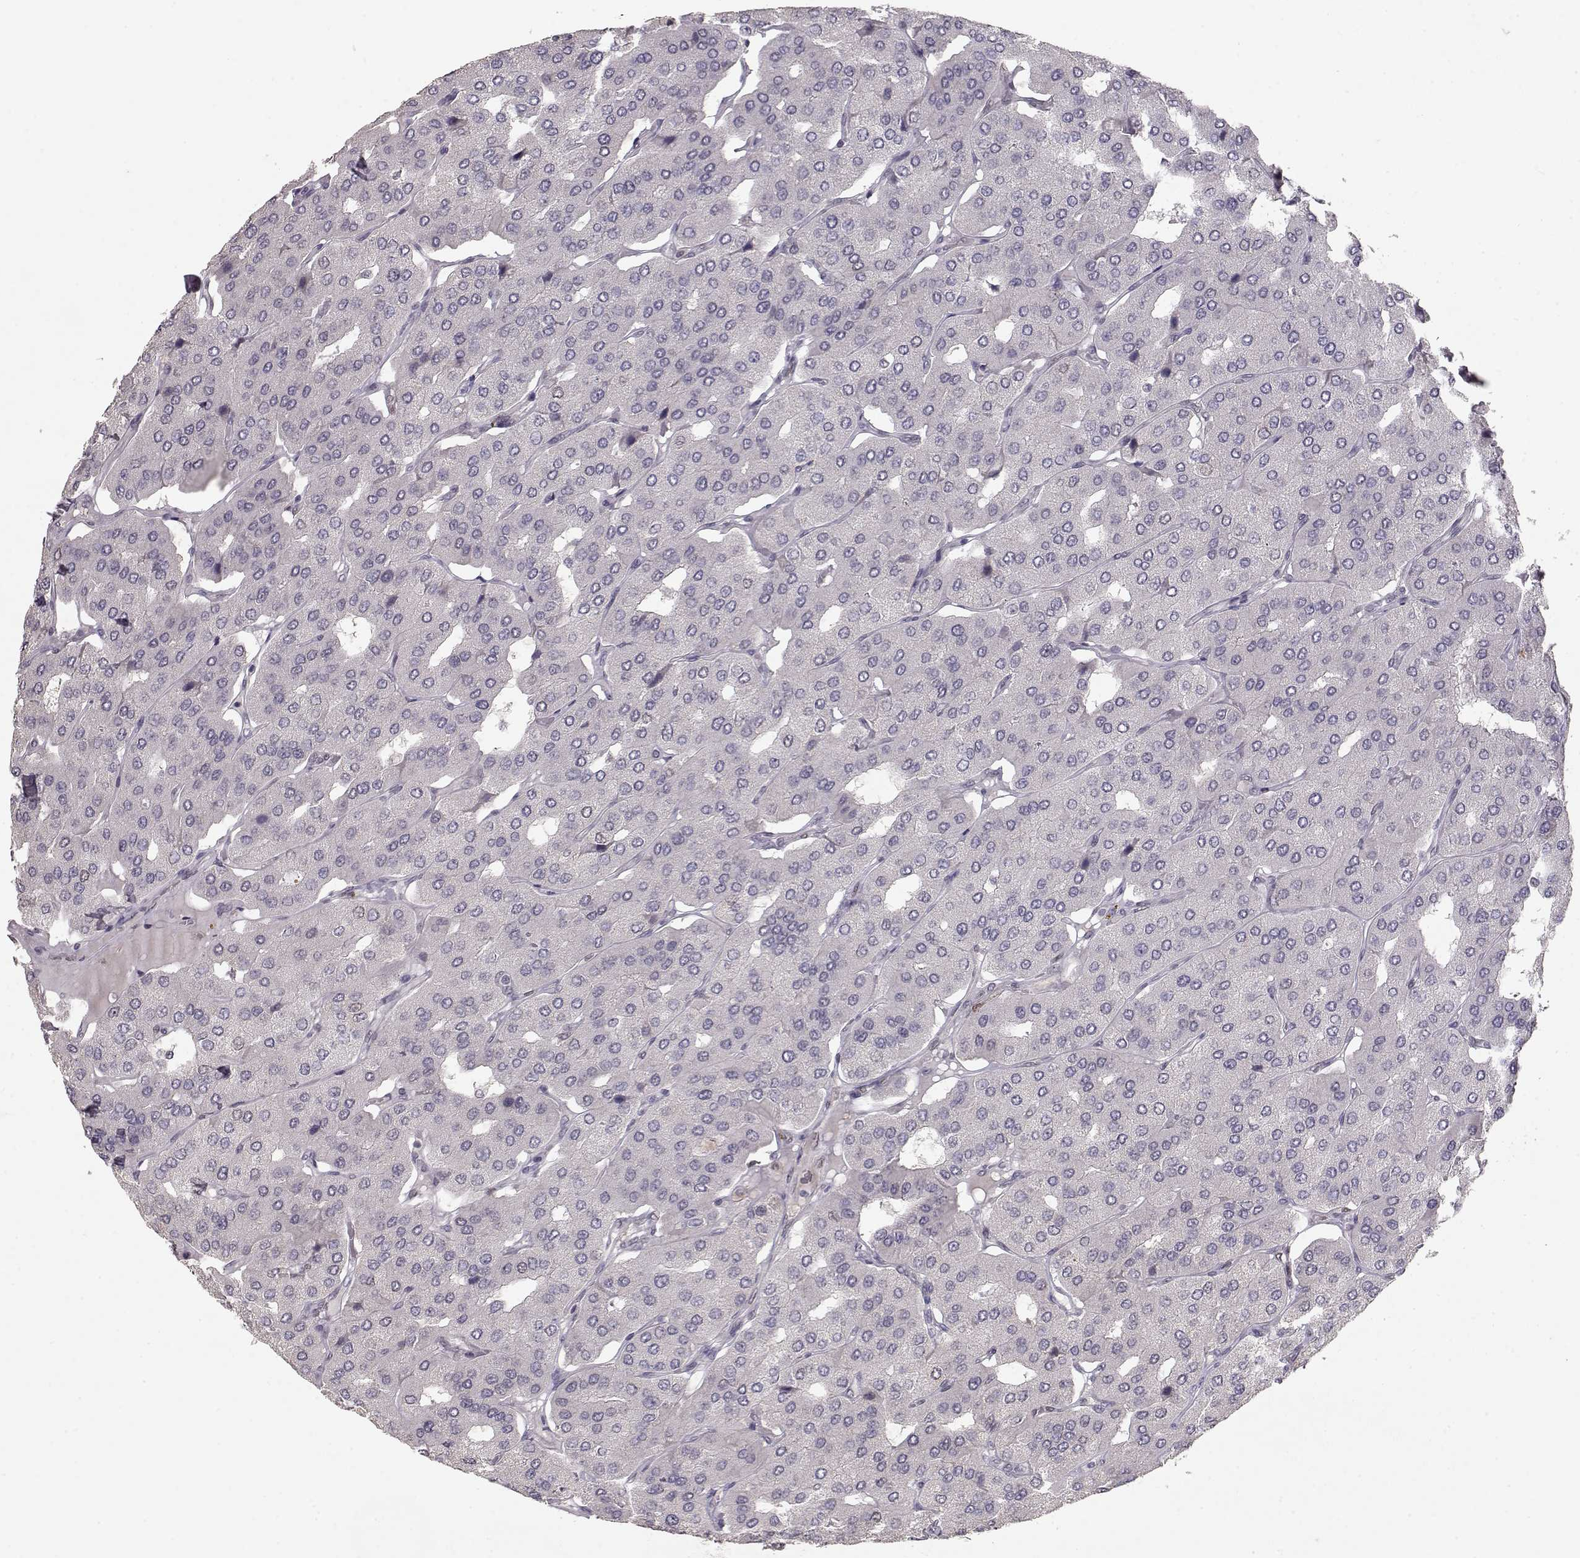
{"staining": {"intensity": "negative", "quantity": "none", "location": "none"}, "tissue": "parathyroid gland", "cell_type": "Glandular cells", "image_type": "normal", "snomed": [{"axis": "morphology", "description": "Normal tissue, NOS"}, {"axis": "morphology", "description": "Adenoma, NOS"}, {"axis": "topography", "description": "Parathyroid gland"}], "caption": "Protein analysis of normal parathyroid gland exhibits no significant expression in glandular cells.", "gene": "CDK4", "patient": {"sex": "female", "age": 86}}